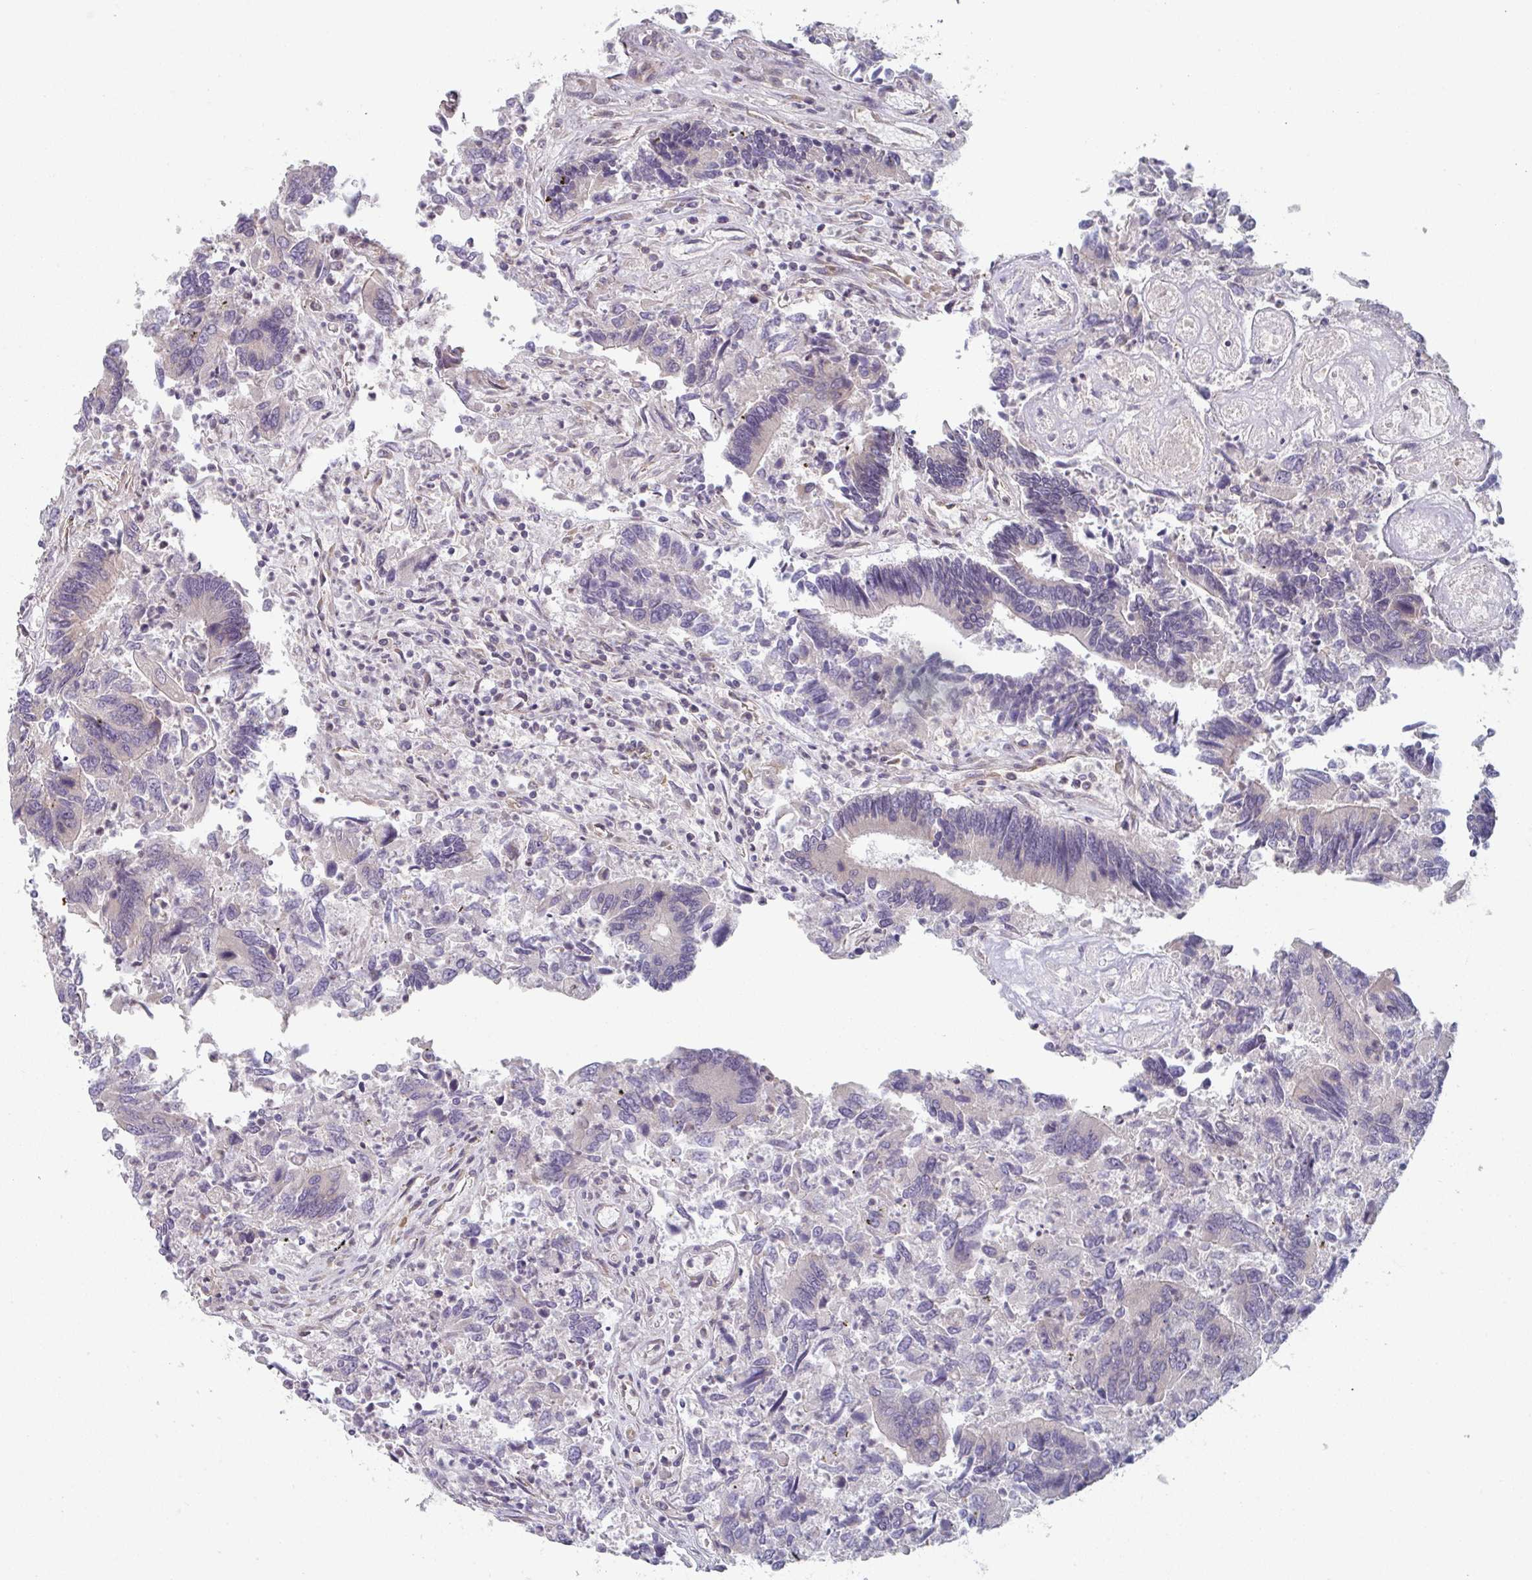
{"staining": {"intensity": "negative", "quantity": "none", "location": "none"}, "tissue": "colorectal cancer", "cell_type": "Tumor cells", "image_type": "cancer", "snomed": [{"axis": "morphology", "description": "Adenocarcinoma, NOS"}, {"axis": "topography", "description": "Colon"}], "caption": "DAB (3,3'-diaminobenzidine) immunohistochemical staining of colorectal adenocarcinoma shows no significant staining in tumor cells. Nuclei are stained in blue.", "gene": "TAPT1", "patient": {"sex": "female", "age": 67}}